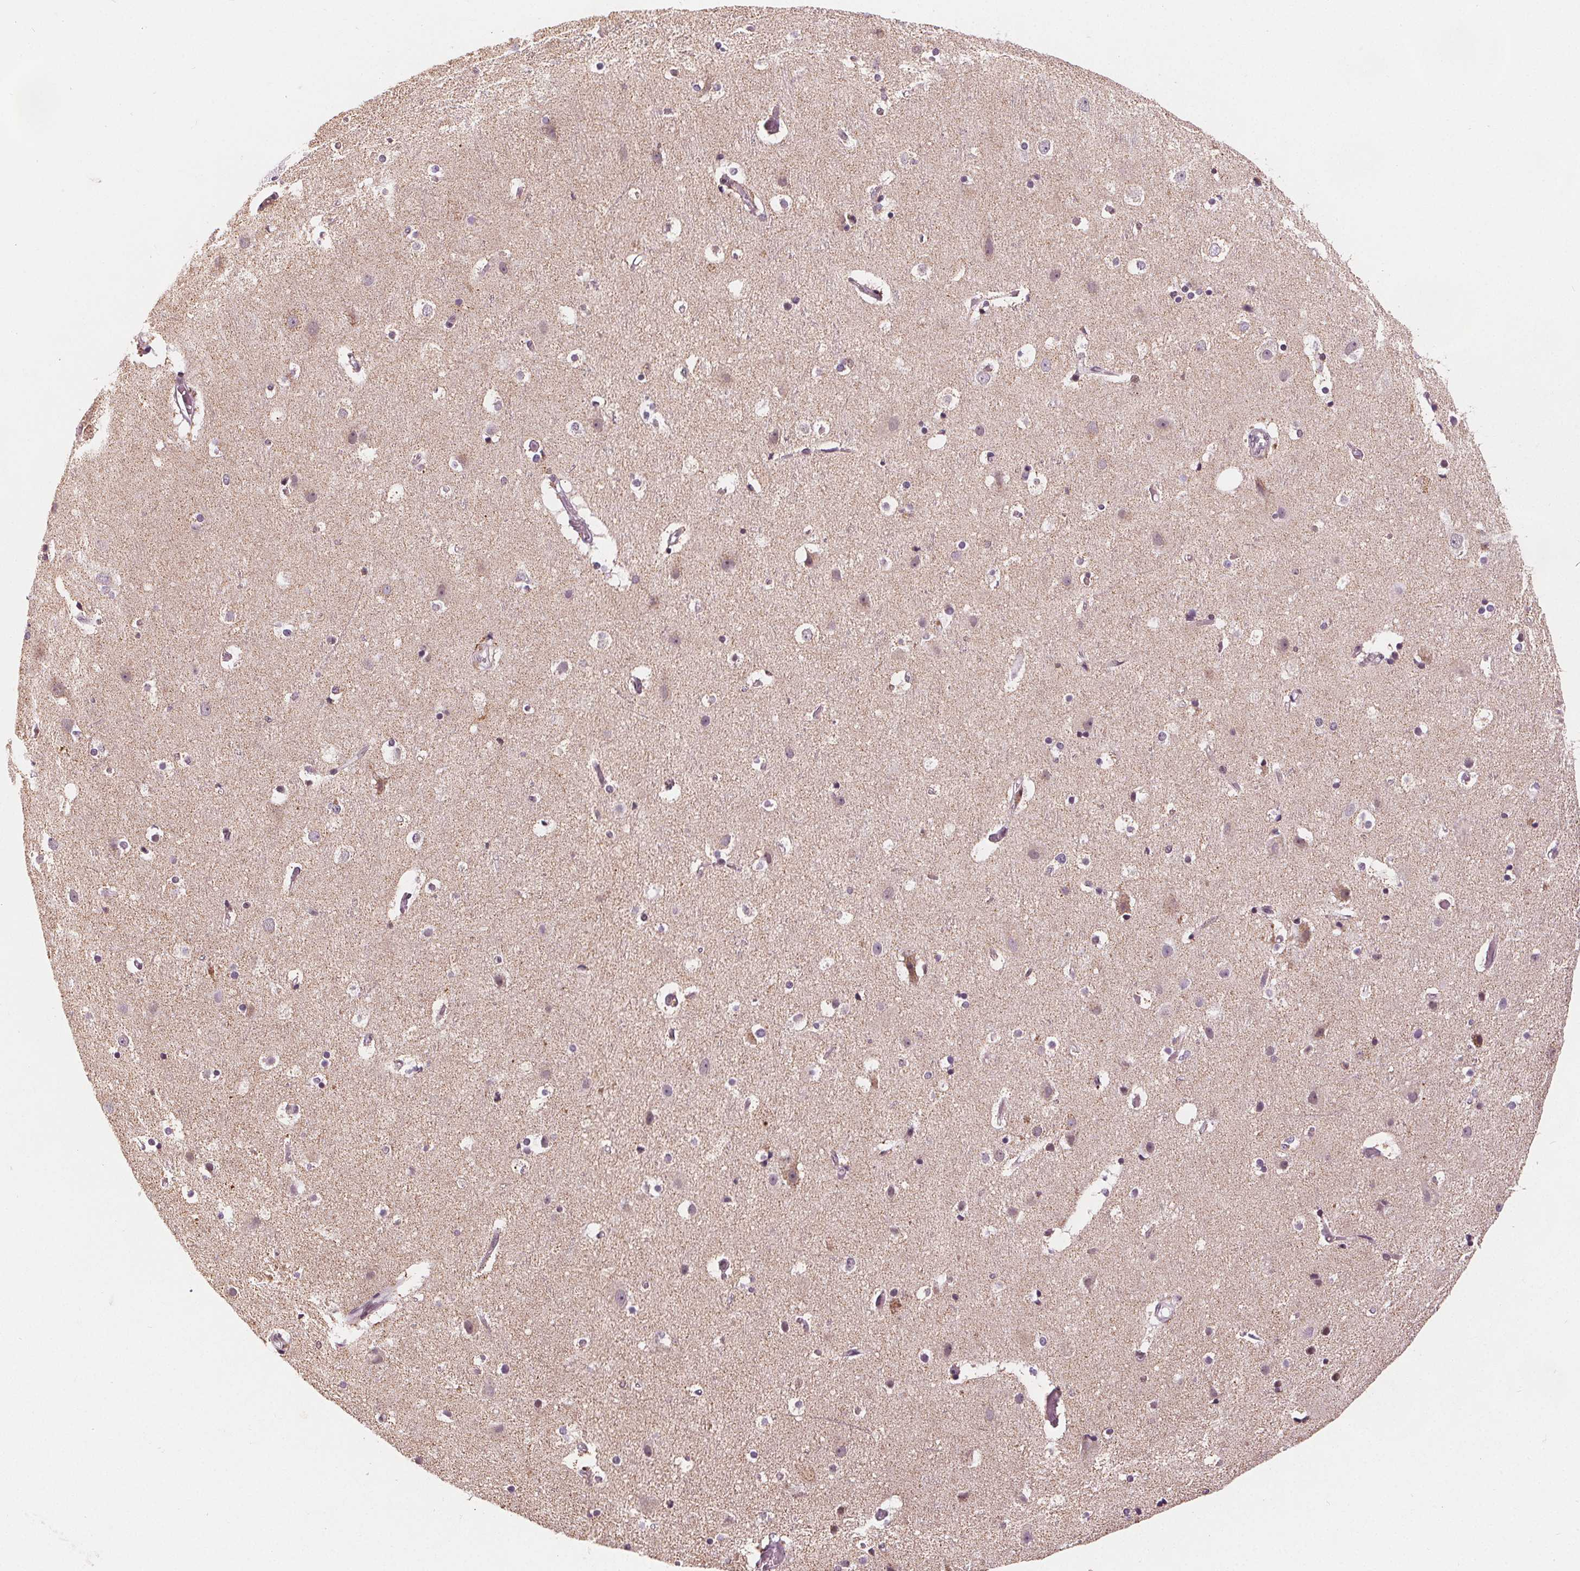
{"staining": {"intensity": "moderate", "quantity": "<25%", "location": "cytoplasmic/membranous"}, "tissue": "cerebral cortex", "cell_type": "Endothelial cells", "image_type": "normal", "snomed": [{"axis": "morphology", "description": "Normal tissue, NOS"}, {"axis": "topography", "description": "Cerebral cortex"}], "caption": "High-power microscopy captured an immunohistochemistry (IHC) image of benign cerebral cortex, revealing moderate cytoplasmic/membranous expression in about <25% of endothelial cells. The protein is shown in brown color, while the nuclei are stained blue.", "gene": "DPM2", "patient": {"sex": "female", "age": 52}}